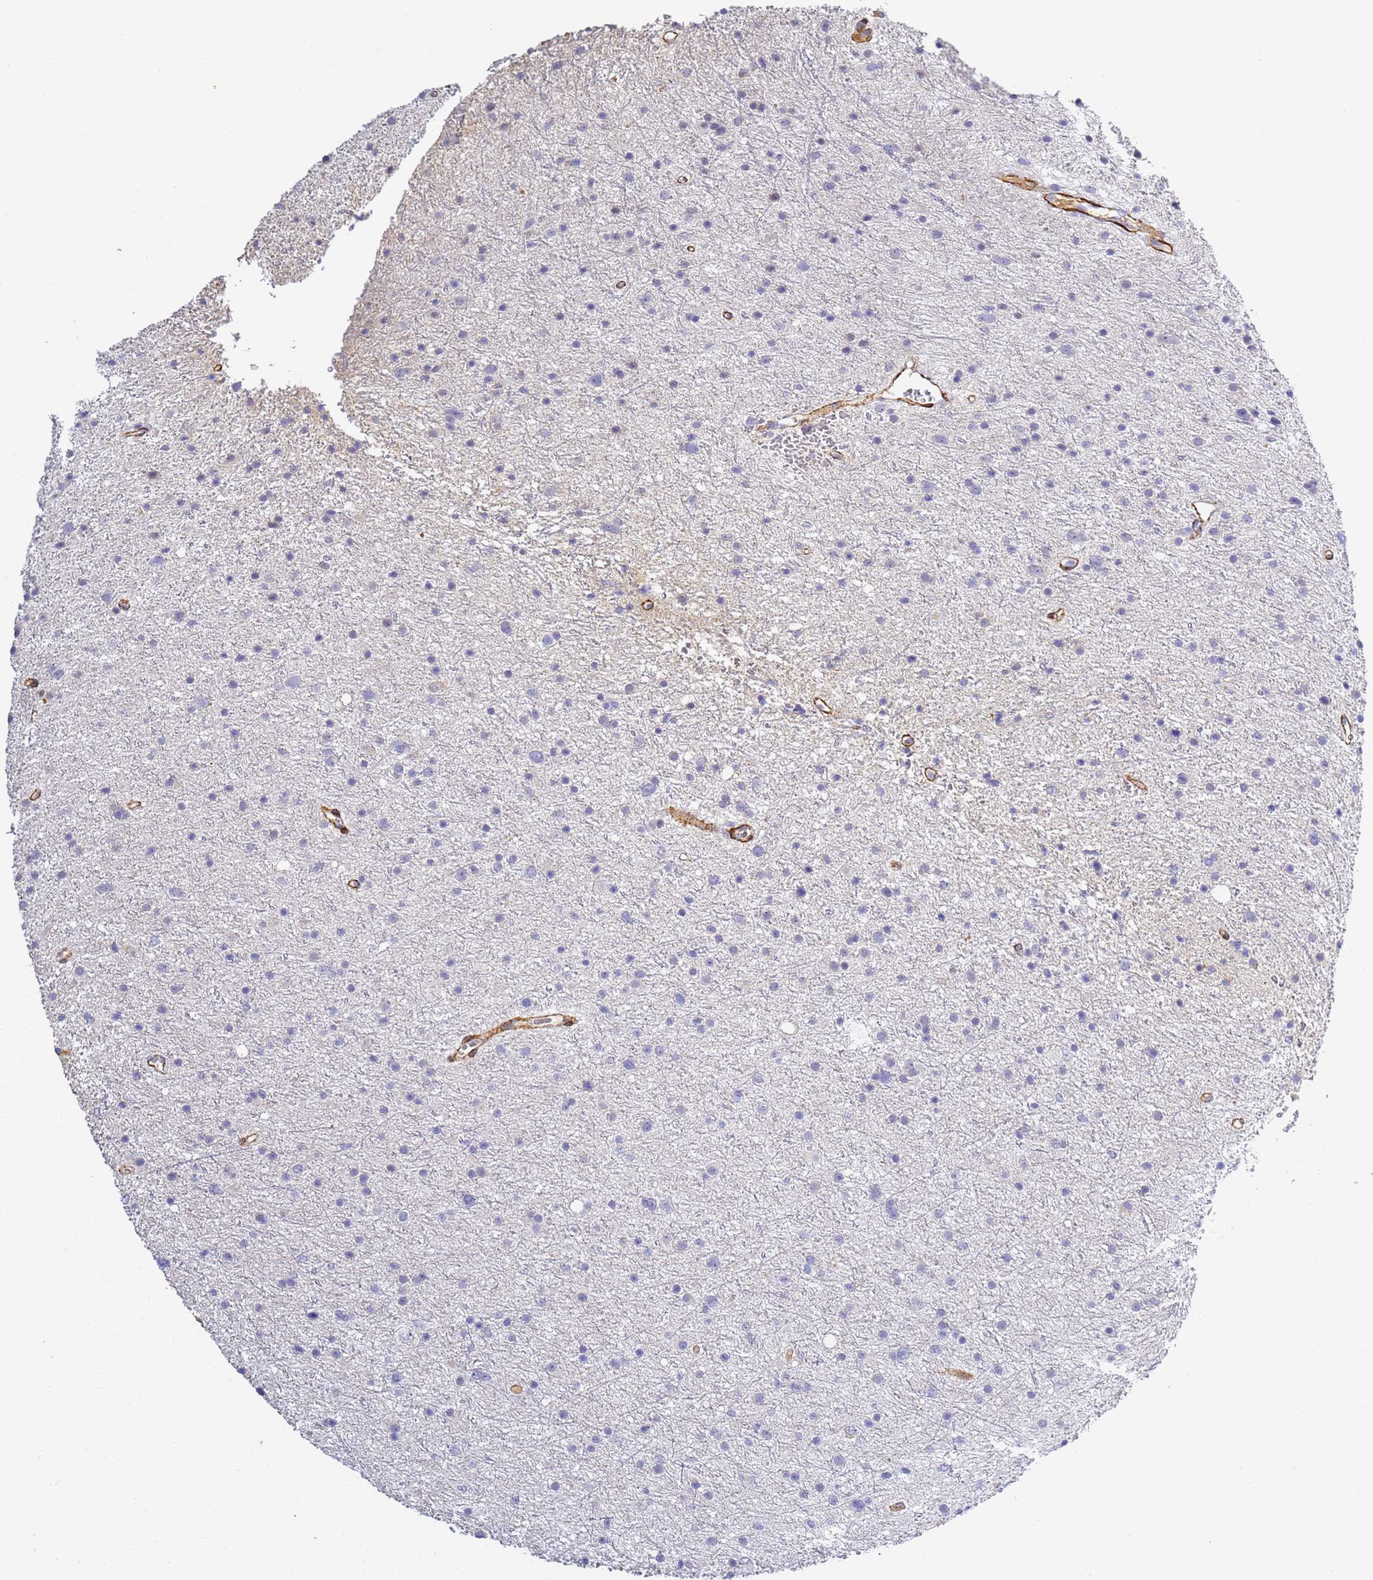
{"staining": {"intensity": "negative", "quantity": "none", "location": "none"}, "tissue": "glioma", "cell_type": "Tumor cells", "image_type": "cancer", "snomed": [{"axis": "morphology", "description": "Glioma, malignant, Low grade"}, {"axis": "topography", "description": "Cerebral cortex"}], "caption": "IHC histopathology image of neoplastic tissue: human malignant glioma (low-grade) stained with DAB shows no significant protein expression in tumor cells. The staining was performed using DAB to visualize the protein expression in brown, while the nuclei were stained in blue with hematoxylin (Magnification: 20x).", "gene": "CFH", "patient": {"sex": "female", "age": 39}}